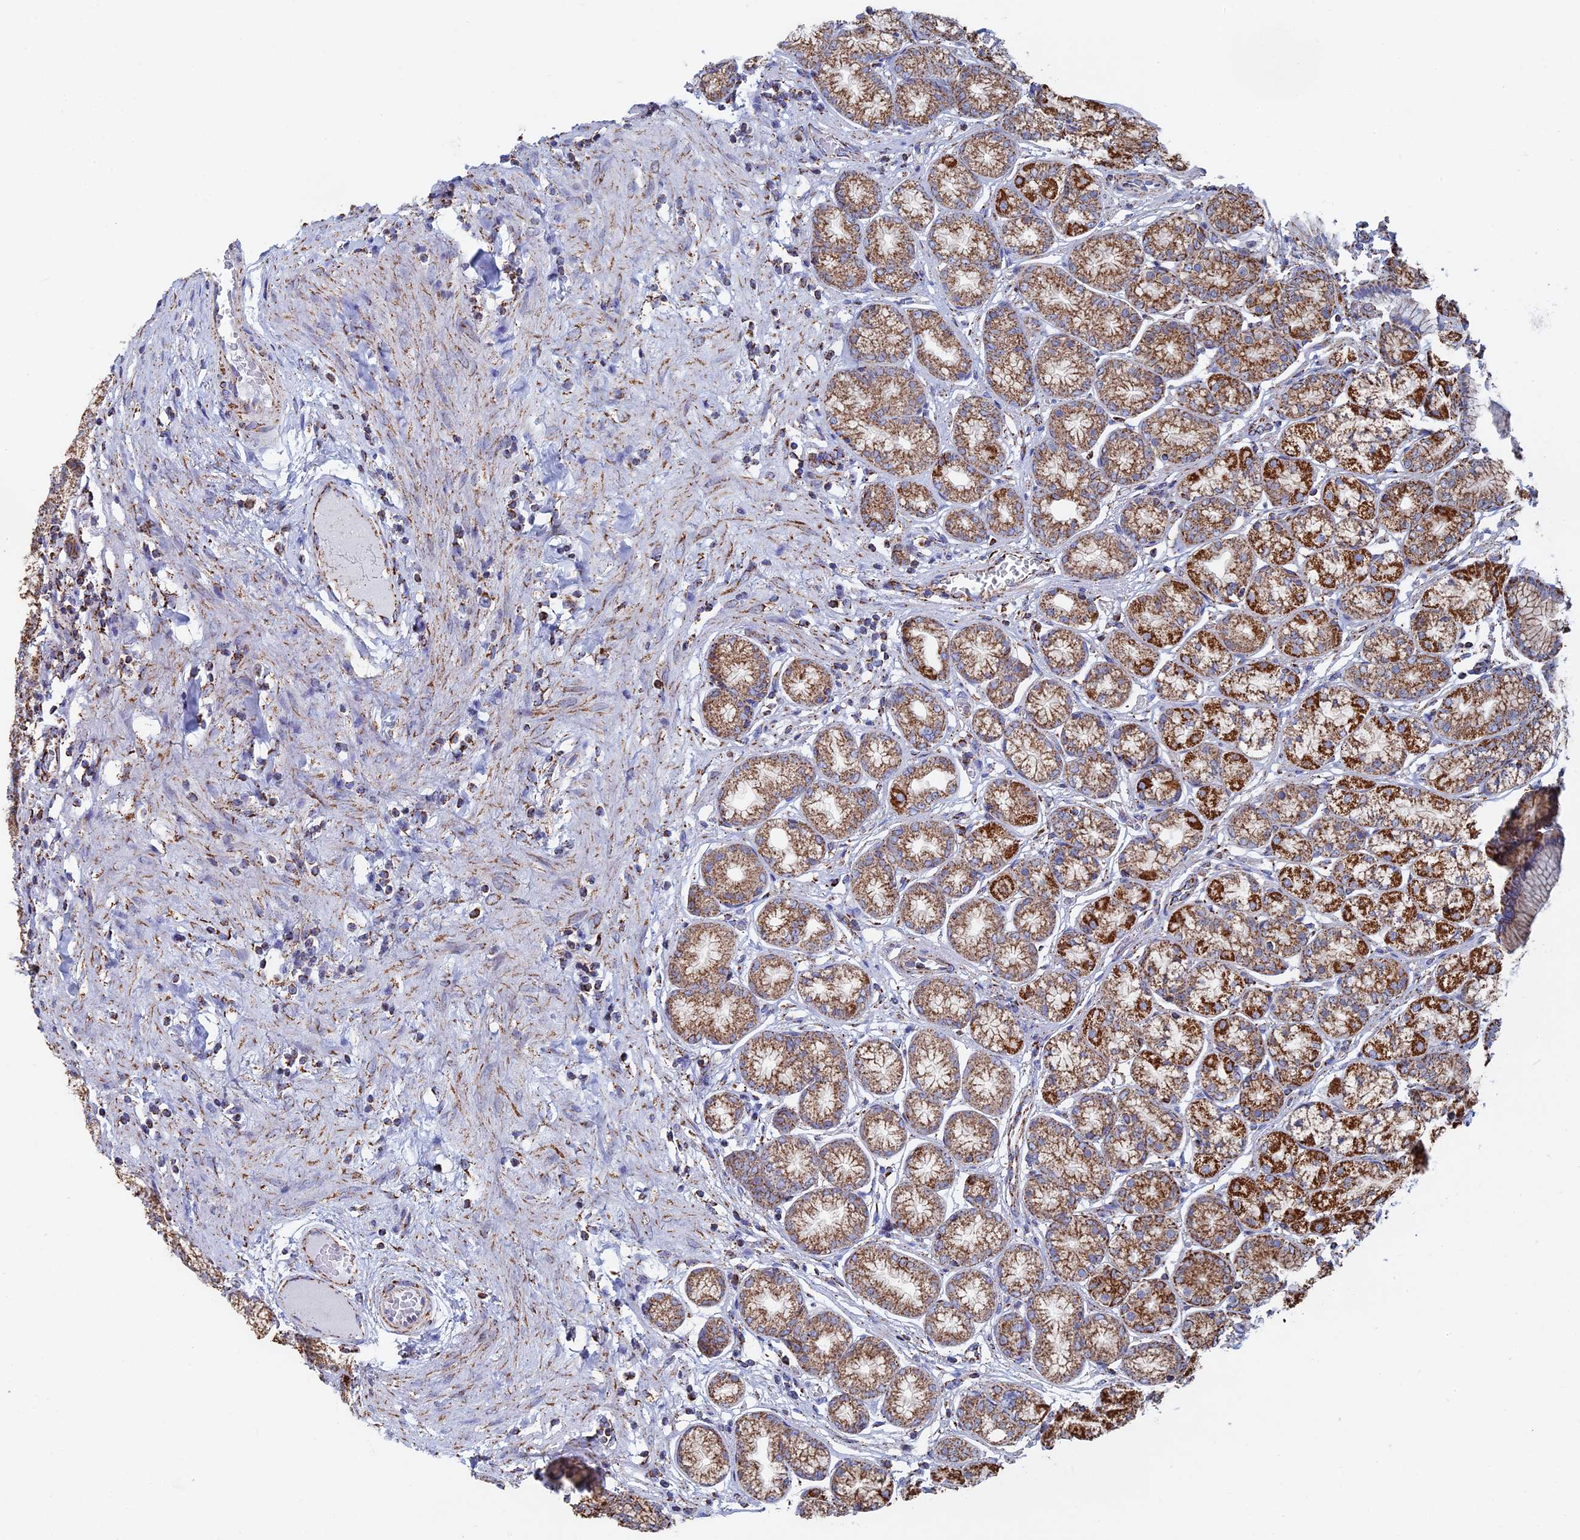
{"staining": {"intensity": "strong", "quantity": ">75%", "location": "cytoplasmic/membranous"}, "tissue": "stomach", "cell_type": "Glandular cells", "image_type": "normal", "snomed": [{"axis": "morphology", "description": "Normal tissue, NOS"}, {"axis": "morphology", "description": "Adenocarcinoma, NOS"}, {"axis": "morphology", "description": "Adenocarcinoma, High grade"}, {"axis": "topography", "description": "Stomach, upper"}, {"axis": "topography", "description": "Stomach"}], "caption": "IHC of benign stomach demonstrates high levels of strong cytoplasmic/membranous positivity in about >75% of glandular cells.", "gene": "SEC24D", "patient": {"sex": "female", "age": 65}}